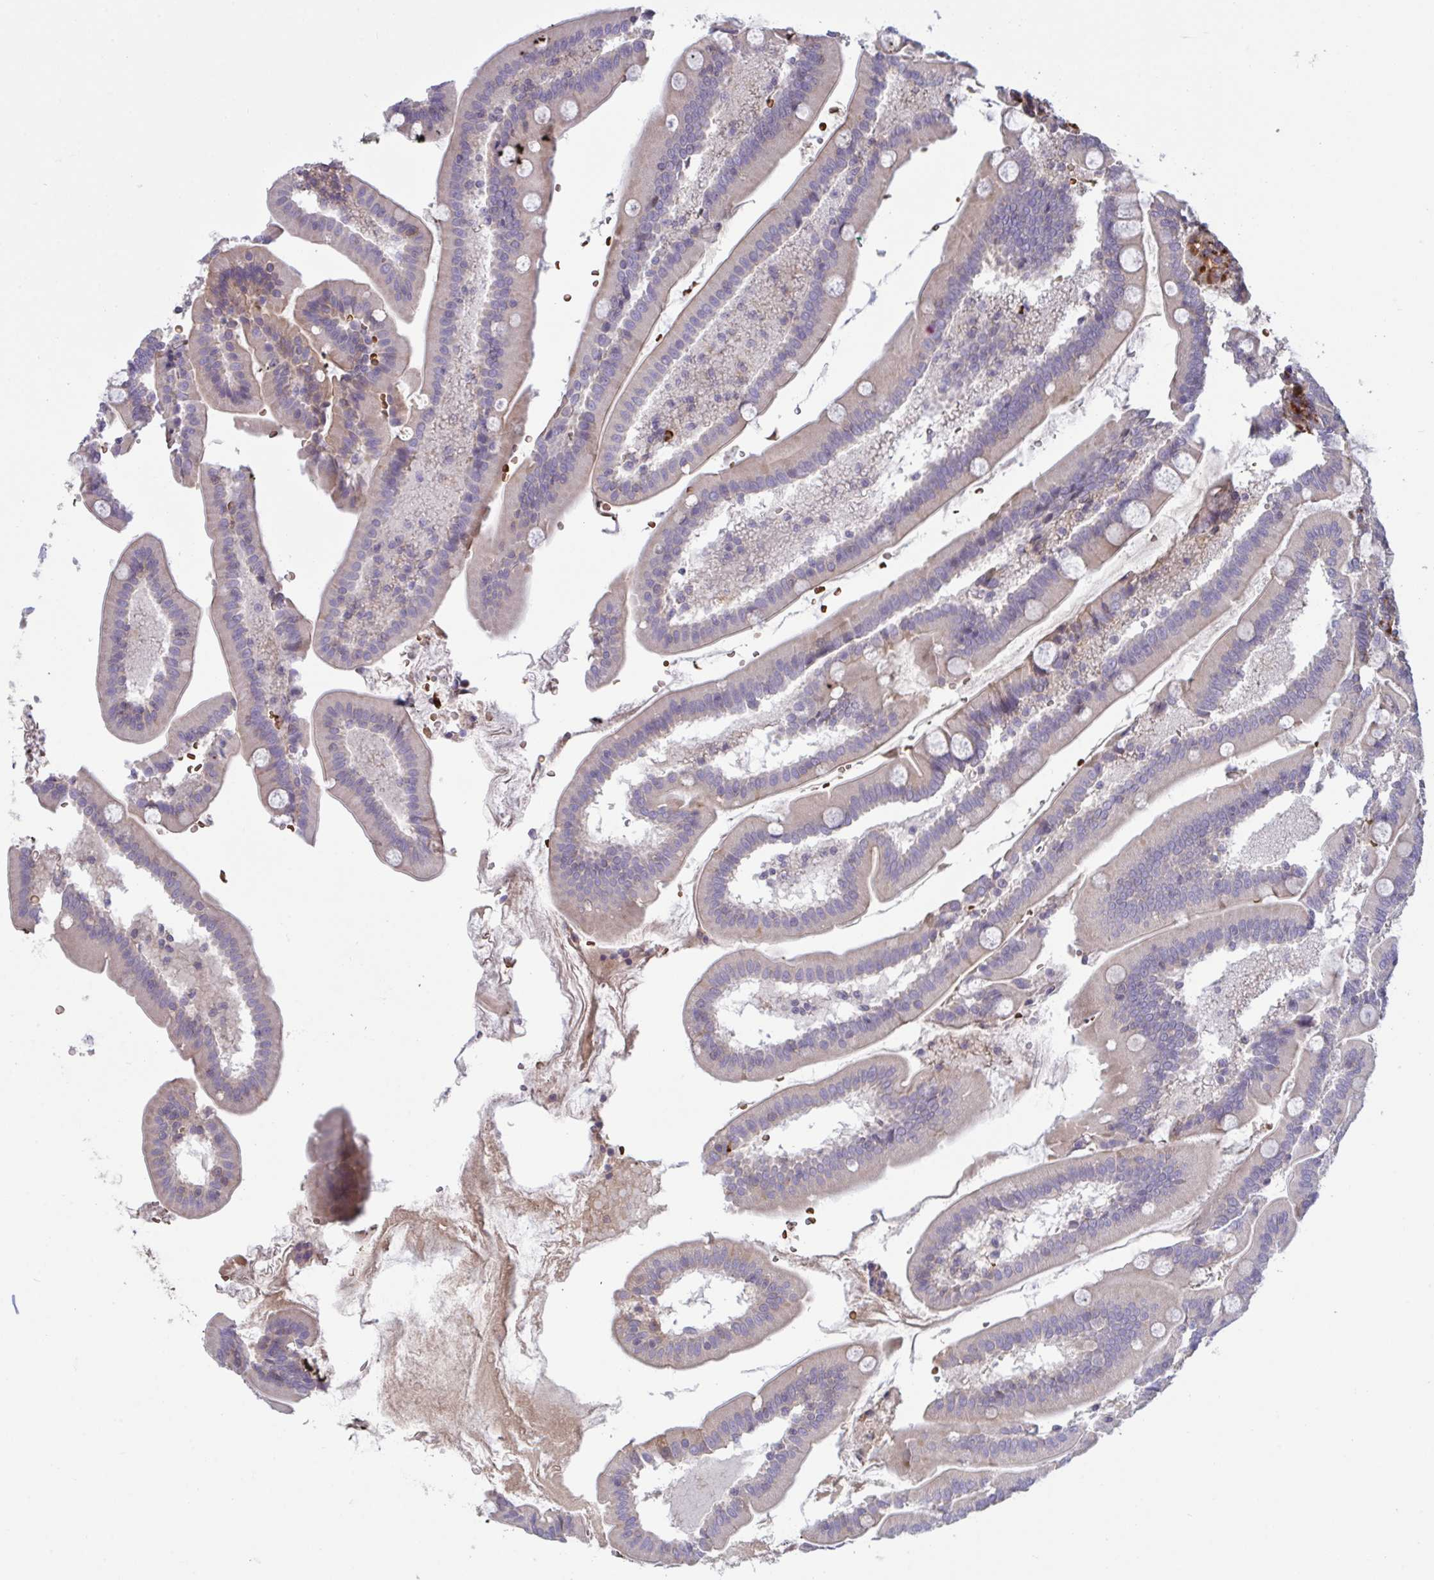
{"staining": {"intensity": "weak", "quantity": "25%-75%", "location": "cytoplasmic/membranous"}, "tissue": "duodenum", "cell_type": "Glandular cells", "image_type": "normal", "snomed": [{"axis": "morphology", "description": "Normal tissue, NOS"}, {"axis": "topography", "description": "Duodenum"}], "caption": "High-power microscopy captured an IHC photomicrograph of unremarkable duodenum, revealing weak cytoplasmic/membranous positivity in approximately 25%-75% of glandular cells.", "gene": "IL1R1", "patient": {"sex": "female", "age": 67}}